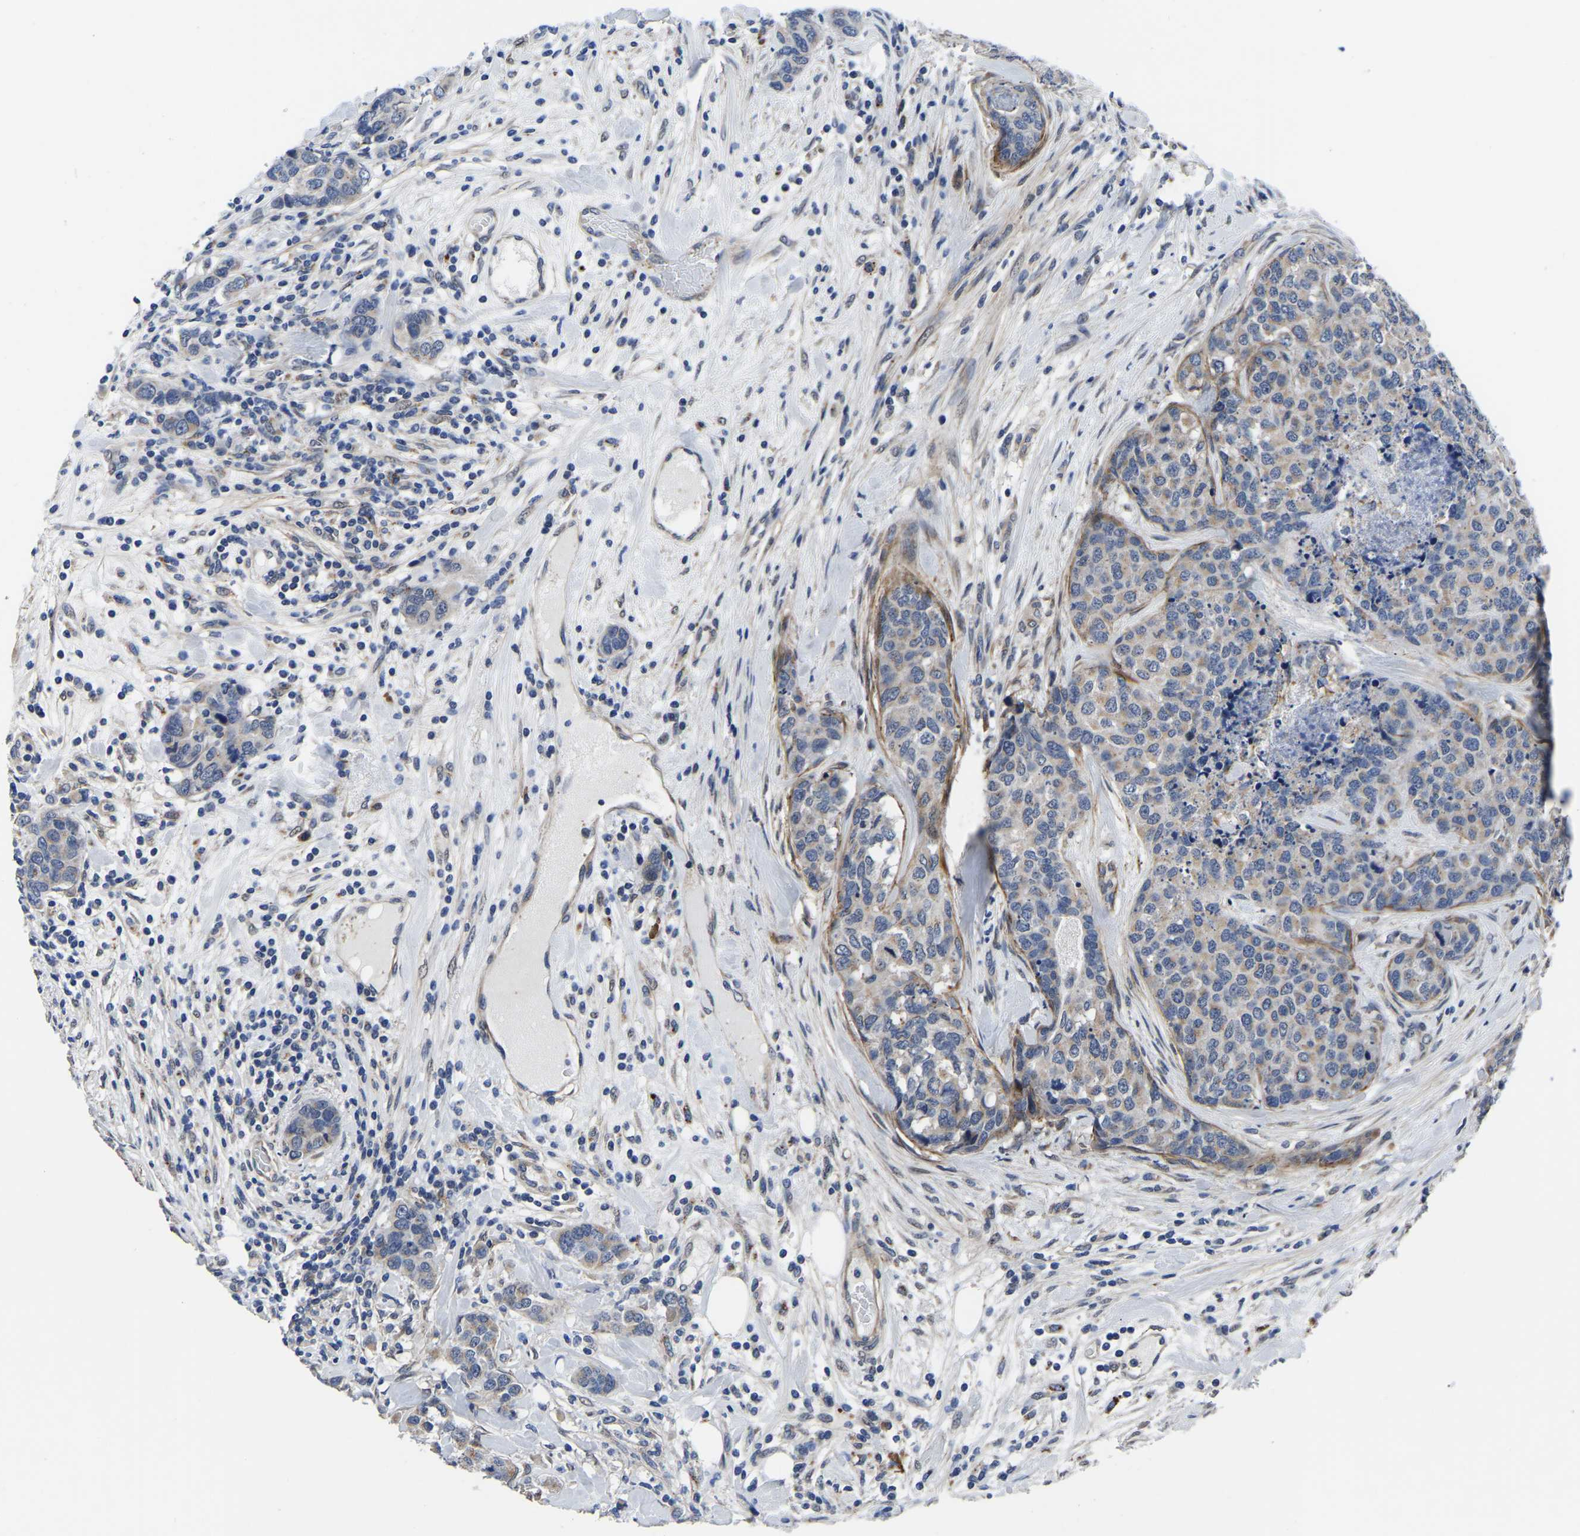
{"staining": {"intensity": "weak", "quantity": "<25%", "location": "cytoplasmic/membranous"}, "tissue": "breast cancer", "cell_type": "Tumor cells", "image_type": "cancer", "snomed": [{"axis": "morphology", "description": "Lobular carcinoma"}, {"axis": "topography", "description": "Breast"}], "caption": "Tumor cells are negative for protein expression in human breast cancer. The staining was performed using DAB (3,3'-diaminobenzidine) to visualize the protein expression in brown, while the nuclei were stained in blue with hematoxylin (Magnification: 20x).", "gene": "PDLIM7", "patient": {"sex": "female", "age": 59}}